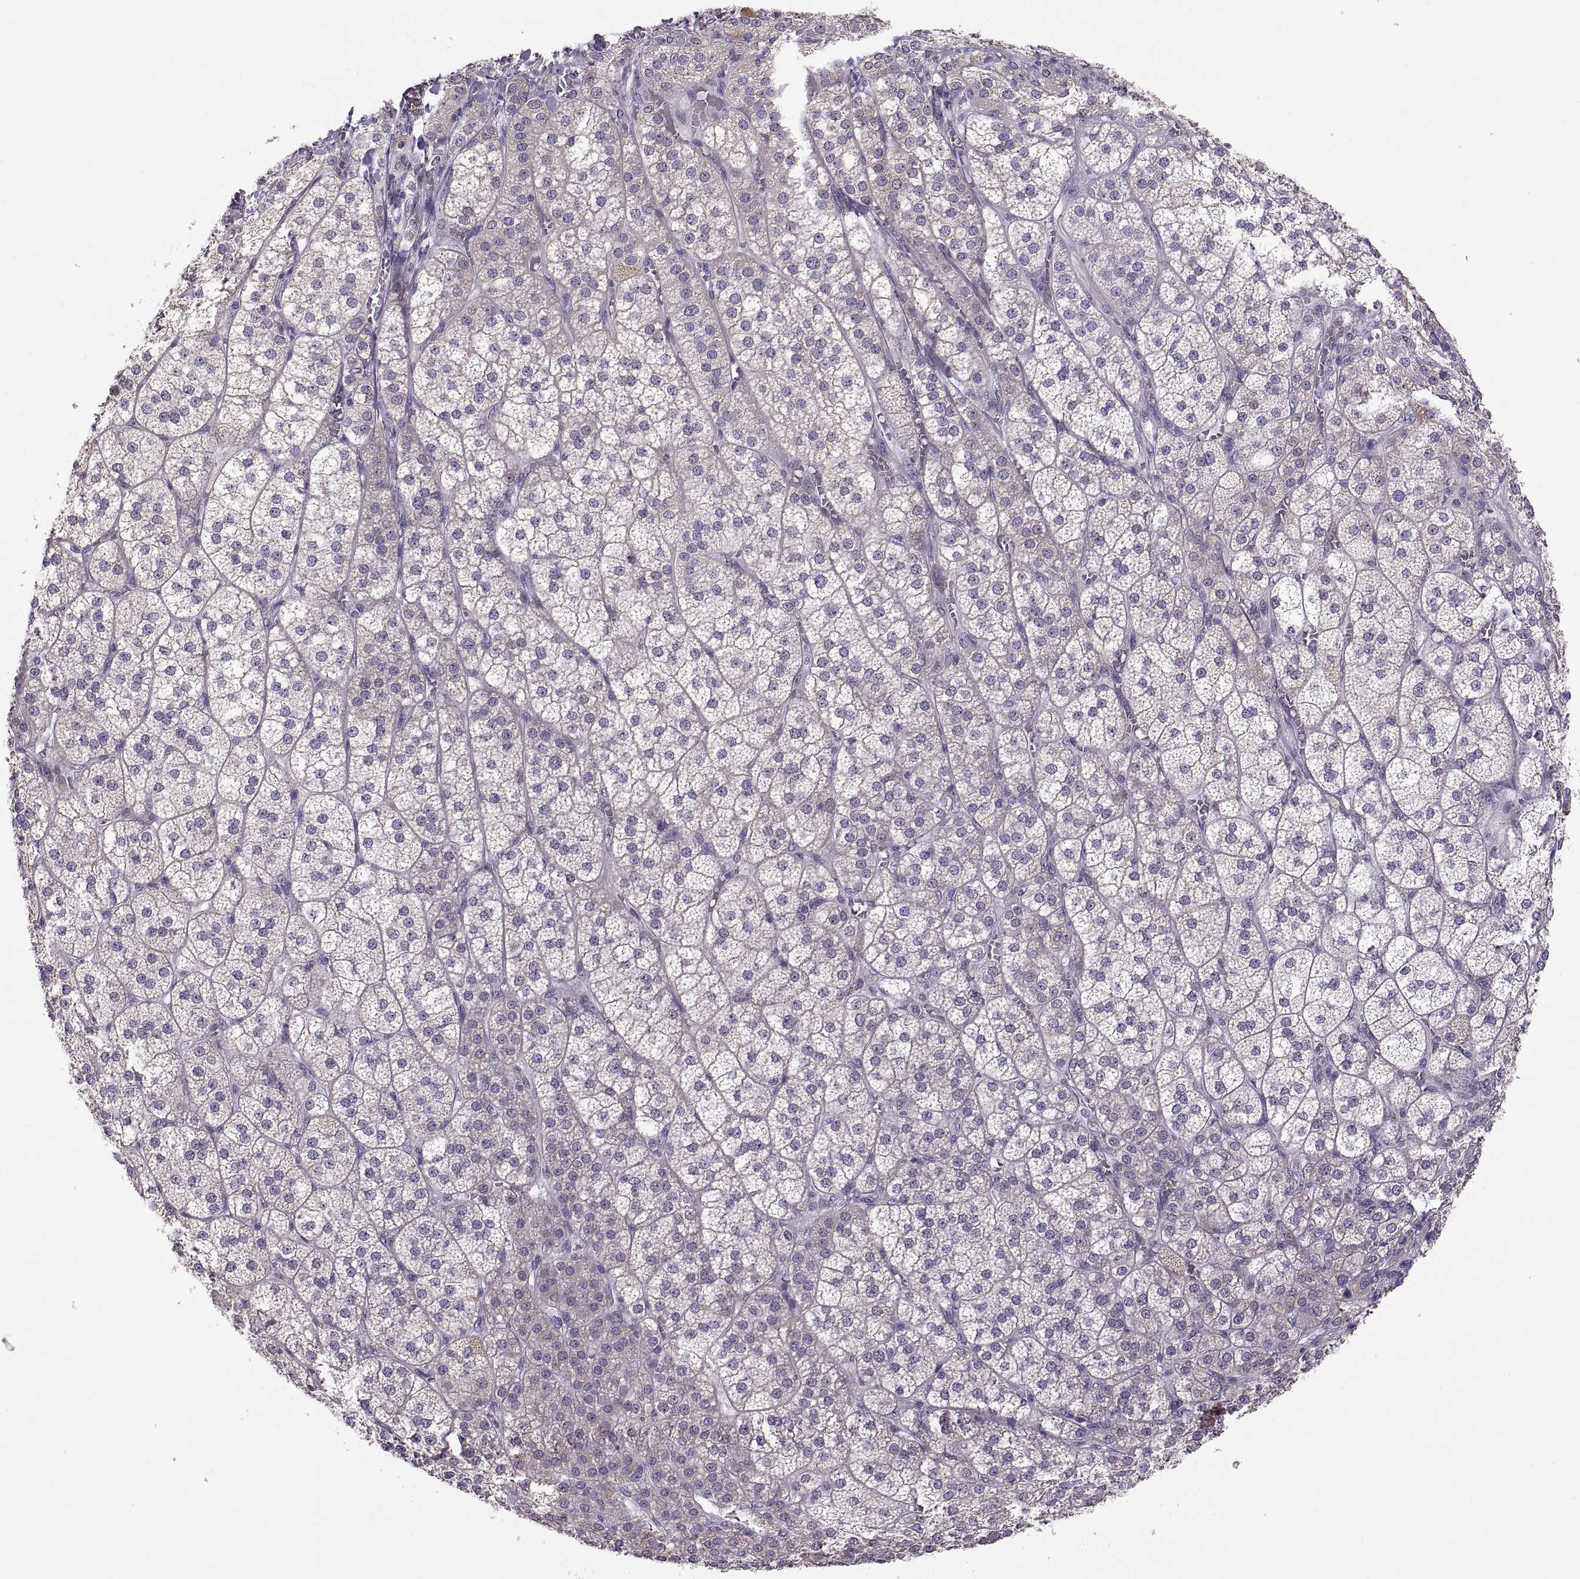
{"staining": {"intensity": "negative", "quantity": "none", "location": "none"}, "tissue": "adrenal gland", "cell_type": "Glandular cells", "image_type": "normal", "snomed": [{"axis": "morphology", "description": "Normal tissue, NOS"}, {"axis": "topography", "description": "Adrenal gland"}], "caption": "IHC of unremarkable human adrenal gland displays no positivity in glandular cells. (Brightfield microscopy of DAB (3,3'-diaminobenzidine) immunohistochemistry (IHC) at high magnification).", "gene": "ACSBG2", "patient": {"sex": "female", "age": 60}}